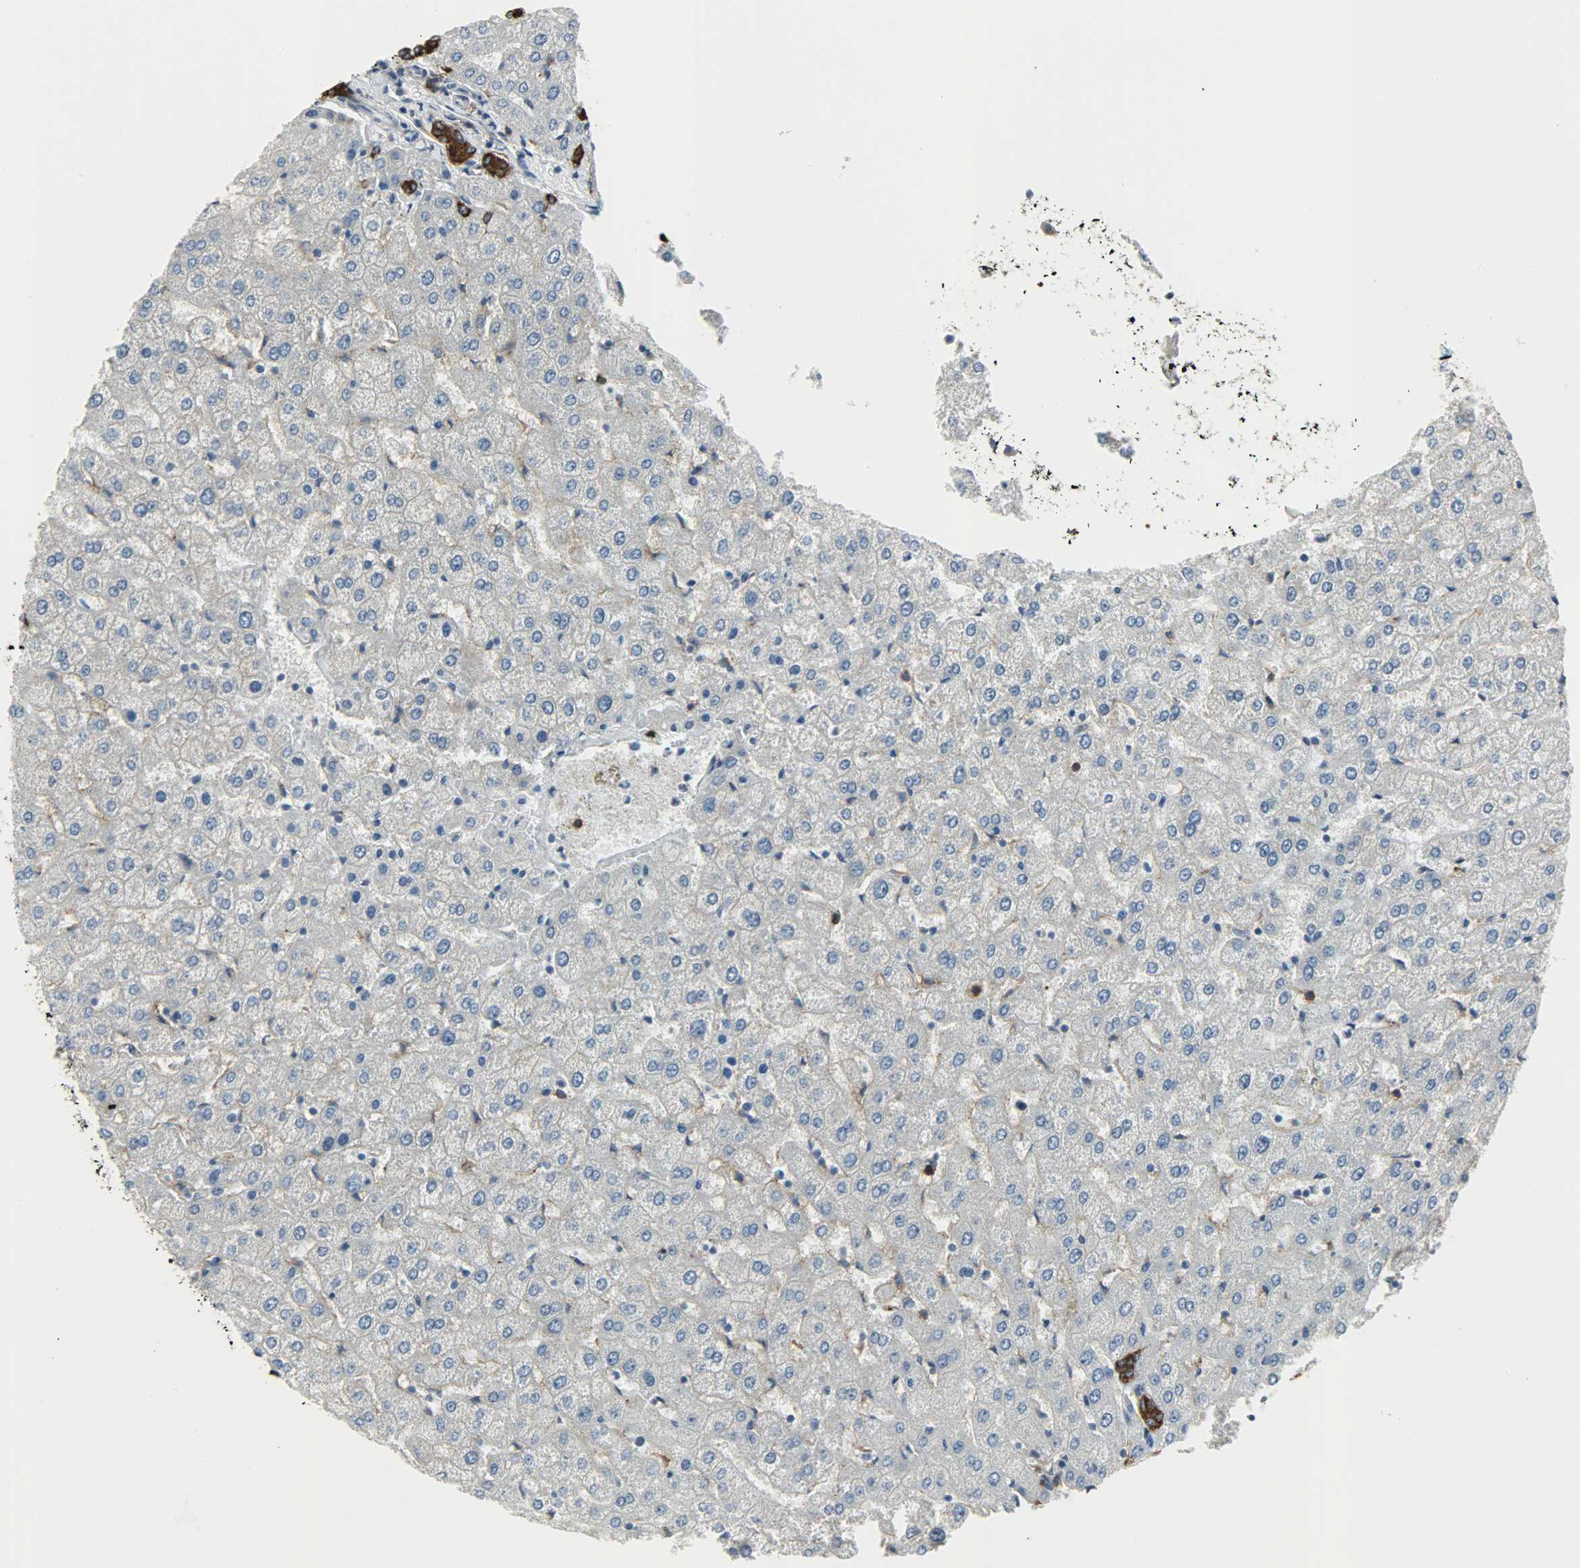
{"staining": {"intensity": "strong", "quantity": ">75%", "location": "cytoplasmic/membranous"}, "tissue": "liver", "cell_type": "Cholangiocytes", "image_type": "normal", "snomed": [{"axis": "morphology", "description": "Normal tissue, NOS"}, {"axis": "morphology", "description": "Fibrosis, NOS"}, {"axis": "topography", "description": "Liver"}], "caption": "Immunohistochemistry image of benign liver: human liver stained using IHC reveals high levels of strong protein expression localized specifically in the cytoplasmic/membranous of cholangiocytes, appearing as a cytoplasmic/membranous brown color.", "gene": "CD4", "patient": {"sex": "female", "age": 29}}